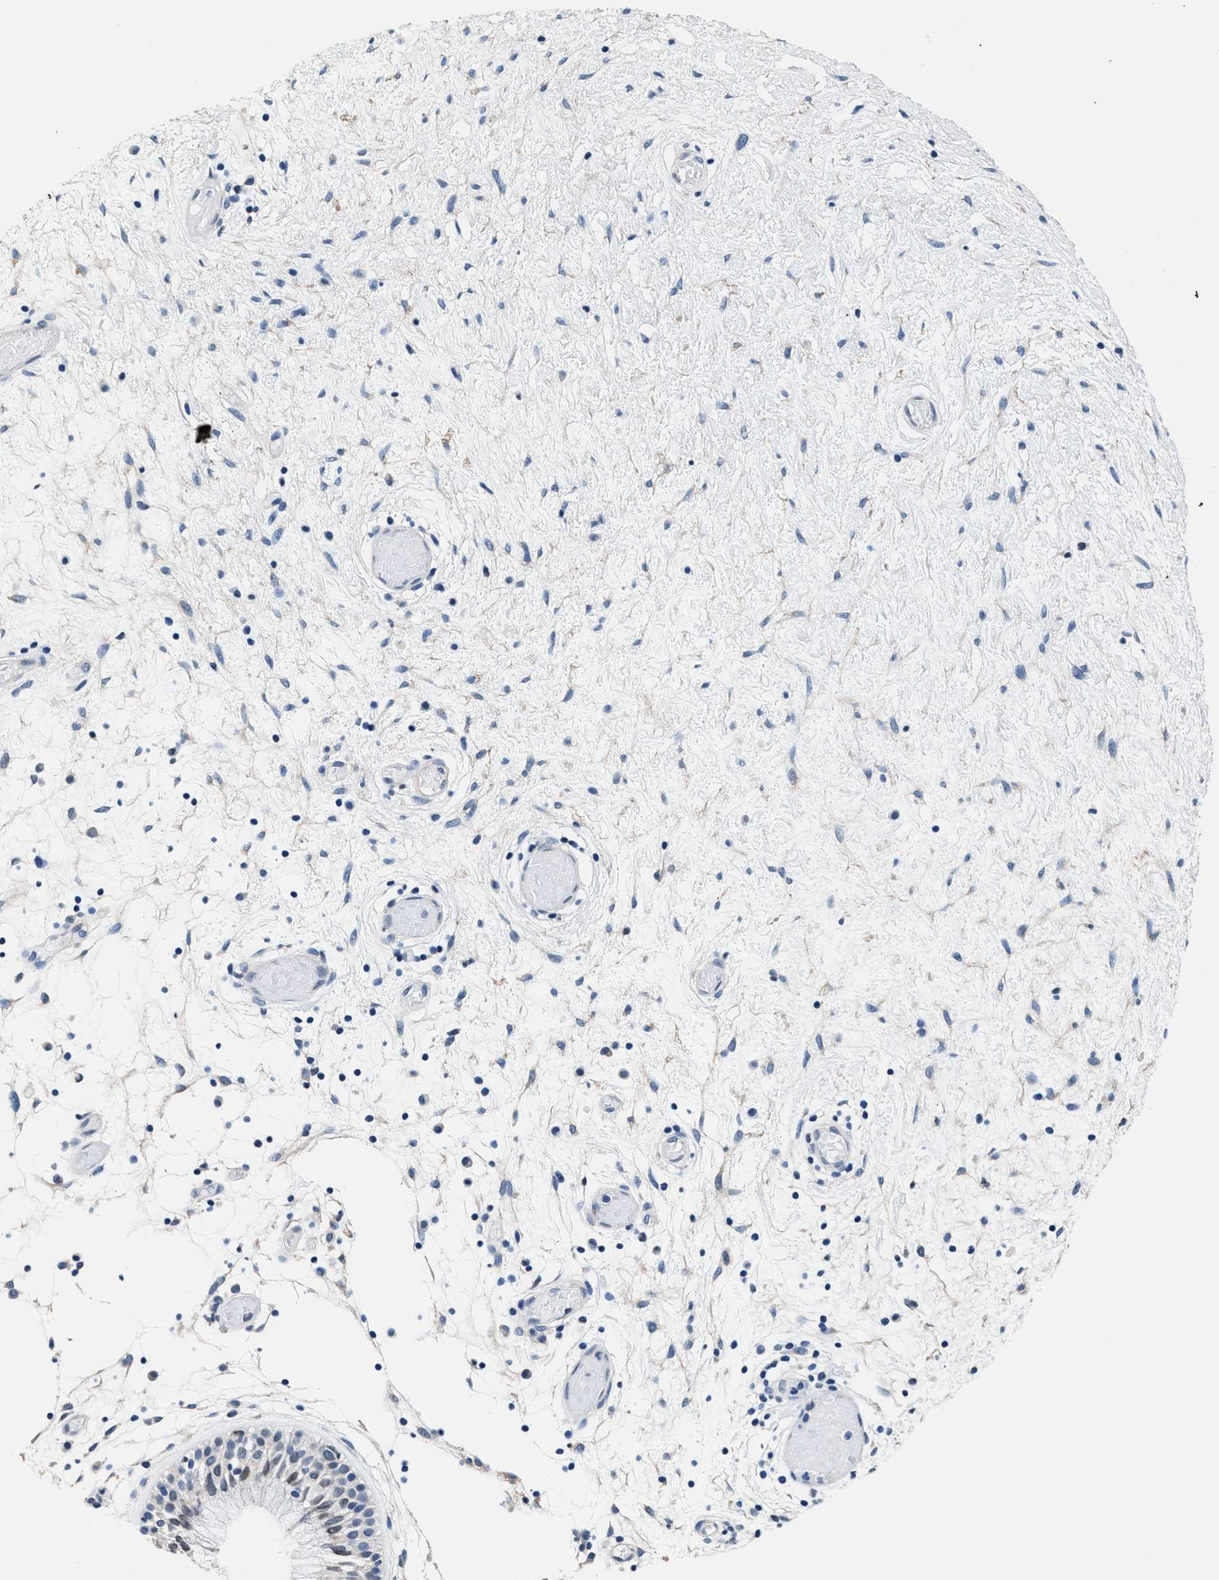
{"staining": {"intensity": "weak", "quantity": "<25%", "location": "cytoplasmic/membranous,nuclear"}, "tissue": "nasopharynx", "cell_type": "Respiratory epithelial cells", "image_type": "normal", "snomed": [{"axis": "morphology", "description": "Normal tissue, NOS"}, {"axis": "morphology", "description": "Inflammation, NOS"}, {"axis": "topography", "description": "Nasopharynx"}], "caption": "IHC image of unremarkable nasopharynx stained for a protein (brown), which reveals no staining in respiratory epithelial cells. (DAB IHC with hematoxylin counter stain).", "gene": "MYH3", "patient": {"sex": "male", "age": 48}}